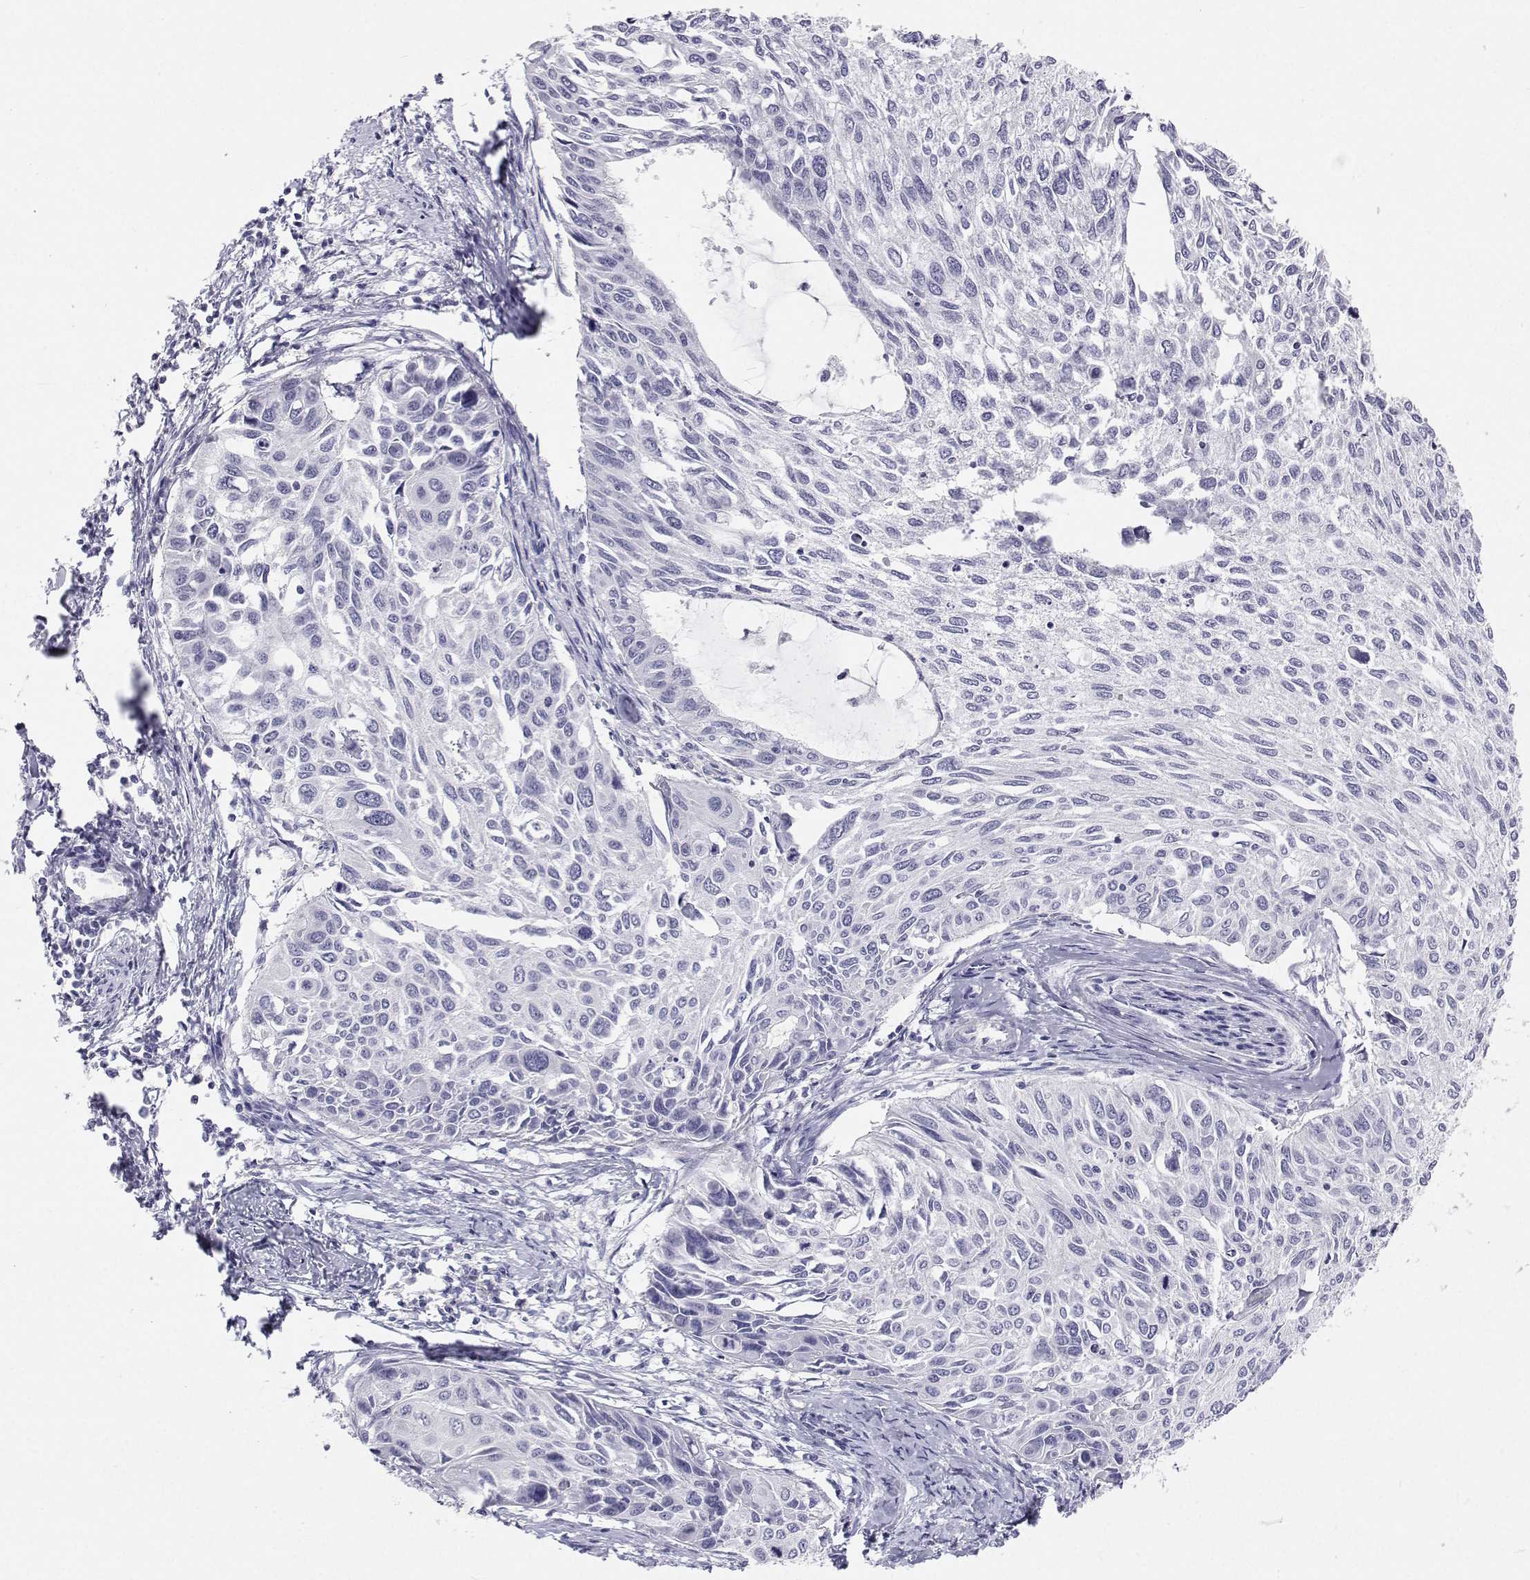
{"staining": {"intensity": "negative", "quantity": "none", "location": "none"}, "tissue": "cervical cancer", "cell_type": "Tumor cells", "image_type": "cancer", "snomed": [{"axis": "morphology", "description": "Squamous cell carcinoma, NOS"}, {"axis": "topography", "description": "Cervix"}], "caption": "The photomicrograph shows no significant staining in tumor cells of squamous cell carcinoma (cervical).", "gene": "BHMT", "patient": {"sex": "female", "age": 50}}